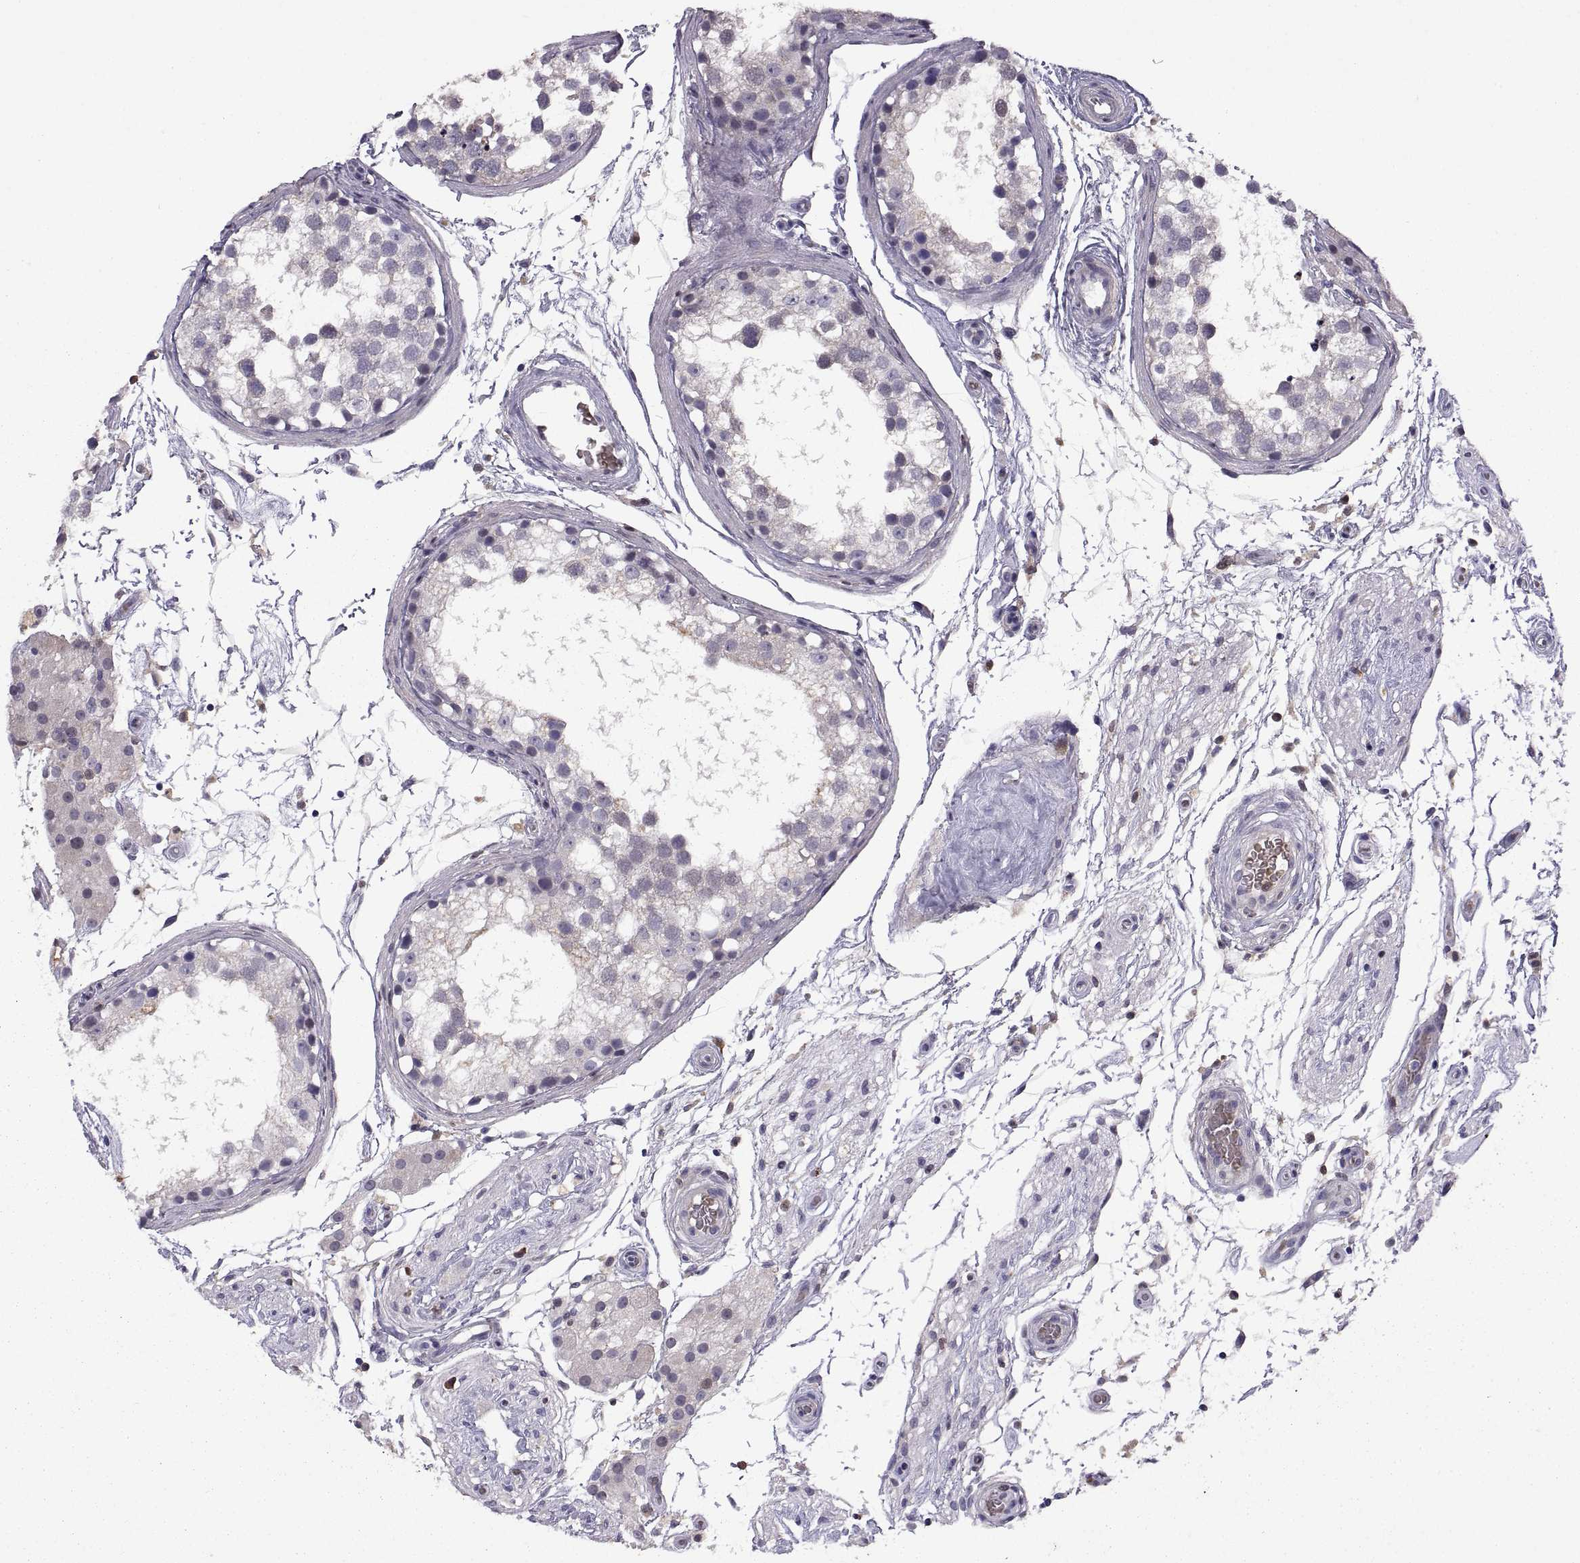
{"staining": {"intensity": "negative", "quantity": "none", "location": "none"}, "tissue": "testis", "cell_type": "Cells in seminiferous ducts", "image_type": "normal", "snomed": [{"axis": "morphology", "description": "Normal tissue, NOS"}, {"axis": "morphology", "description": "Seminoma, NOS"}, {"axis": "topography", "description": "Testis"}], "caption": "Immunohistochemistry micrograph of normal testis stained for a protein (brown), which displays no staining in cells in seminiferous ducts. Nuclei are stained in blue.", "gene": "DOK3", "patient": {"sex": "male", "age": 65}}